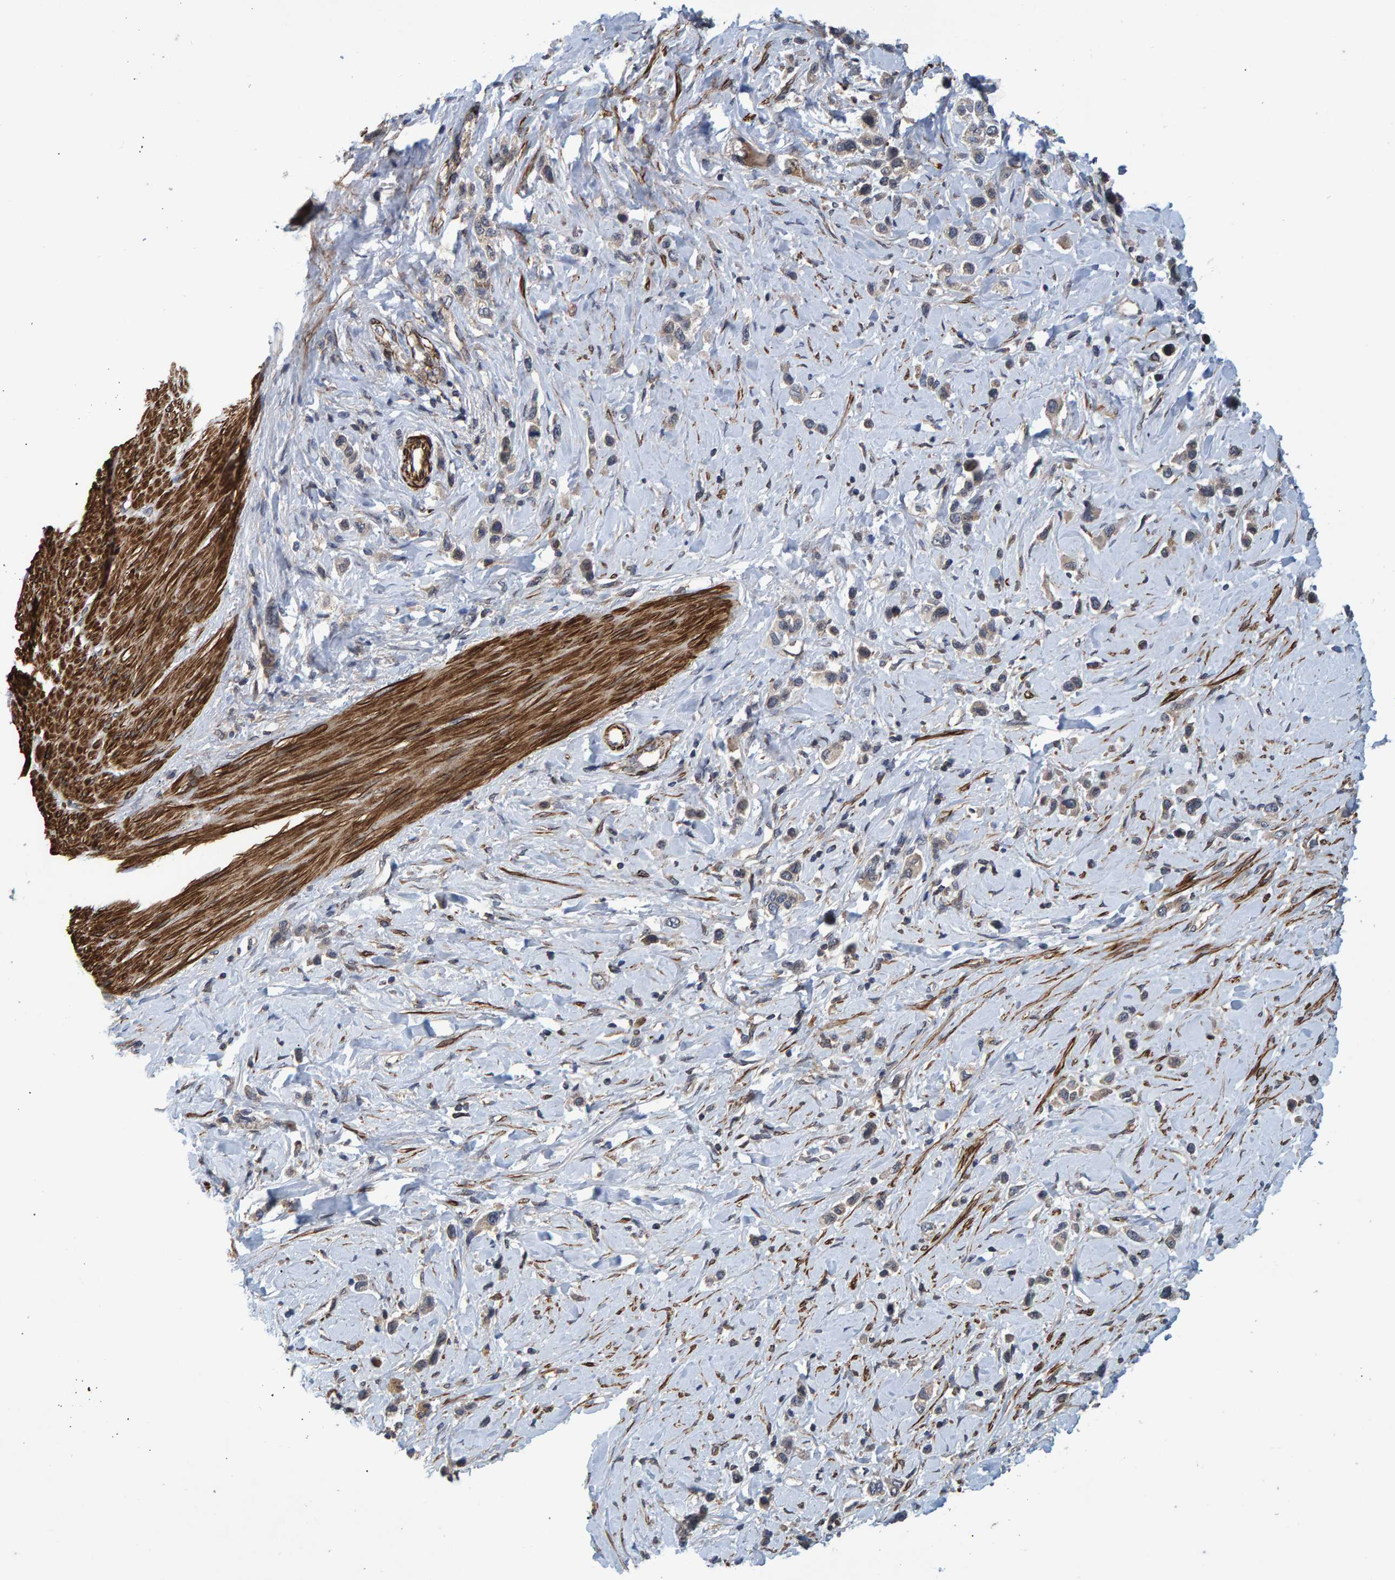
{"staining": {"intensity": "weak", "quantity": "<25%", "location": "cytoplasmic/membranous"}, "tissue": "stomach cancer", "cell_type": "Tumor cells", "image_type": "cancer", "snomed": [{"axis": "morphology", "description": "Adenocarcinoma, NOS"}, {"axis": "topography", "description": "Stomach"}], "caption": "A high-resolution image shows immunohistochemistry (IHC) staining of adenocarcinoma (stomach), which shows no significant positivity in tumor cells. Nuclei are stained in blue.", "gene": "ATP6V1H", "patient": {"sex": "female", "age": 65}}